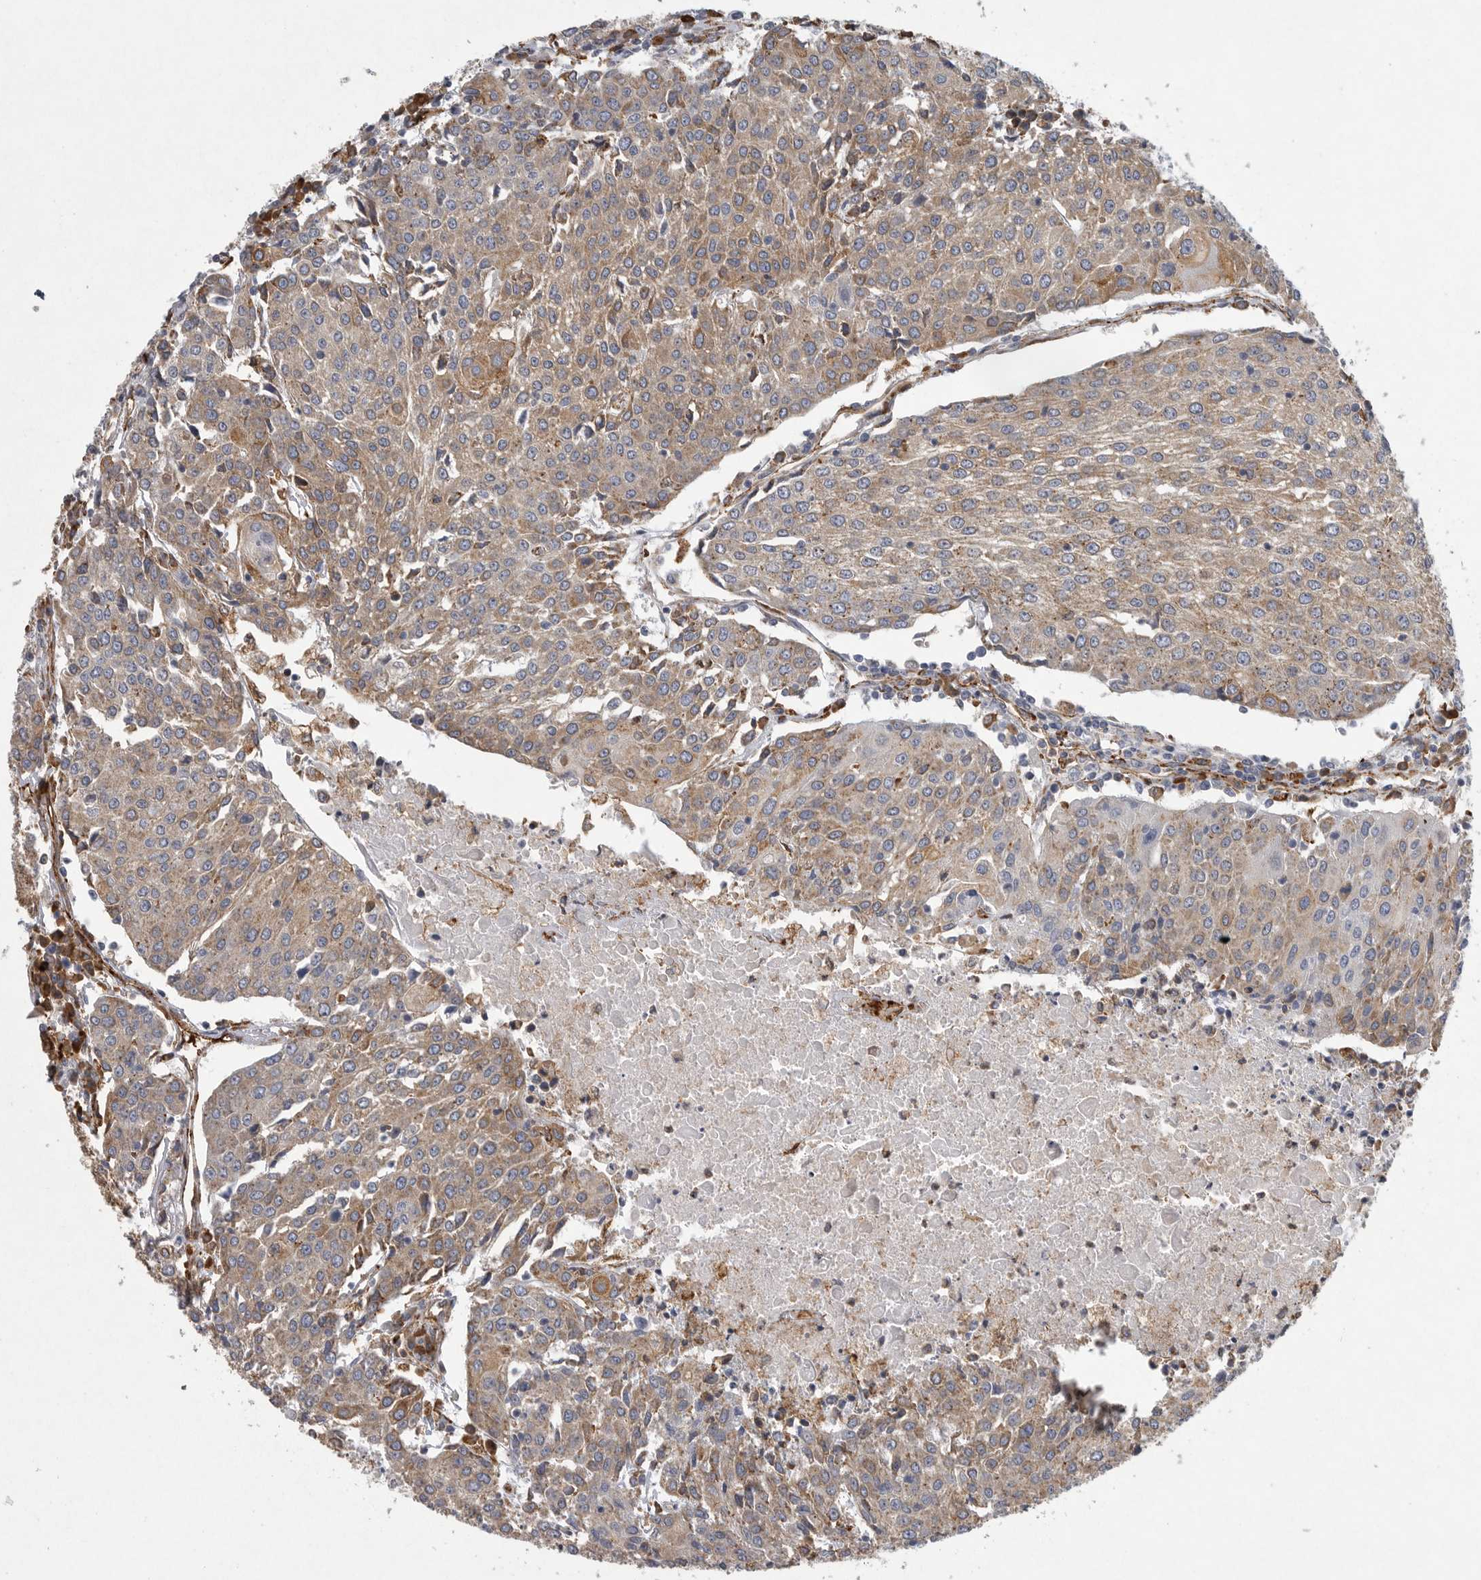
{"staining": {"intensity": "moderate", "quantity": ">75%", "location": "cytoplasmic/membranous"}, "tissue": "urothelial cancer", "cell_type": "Tumor cells", "image_type": "cancer", "snomed": [{"axis": "morphology", "description": "Urothelial carcinoma, High grade"}, {"axis": "topography", "description": "Urinary bladder"}], "caption": "A brown stain labels moderate cytoplasmic/membranous positivity of a protein in urothelial cancer tumor cells.", "gene": "MINPP1", "patient": {"sex": "female", "age": 85}}